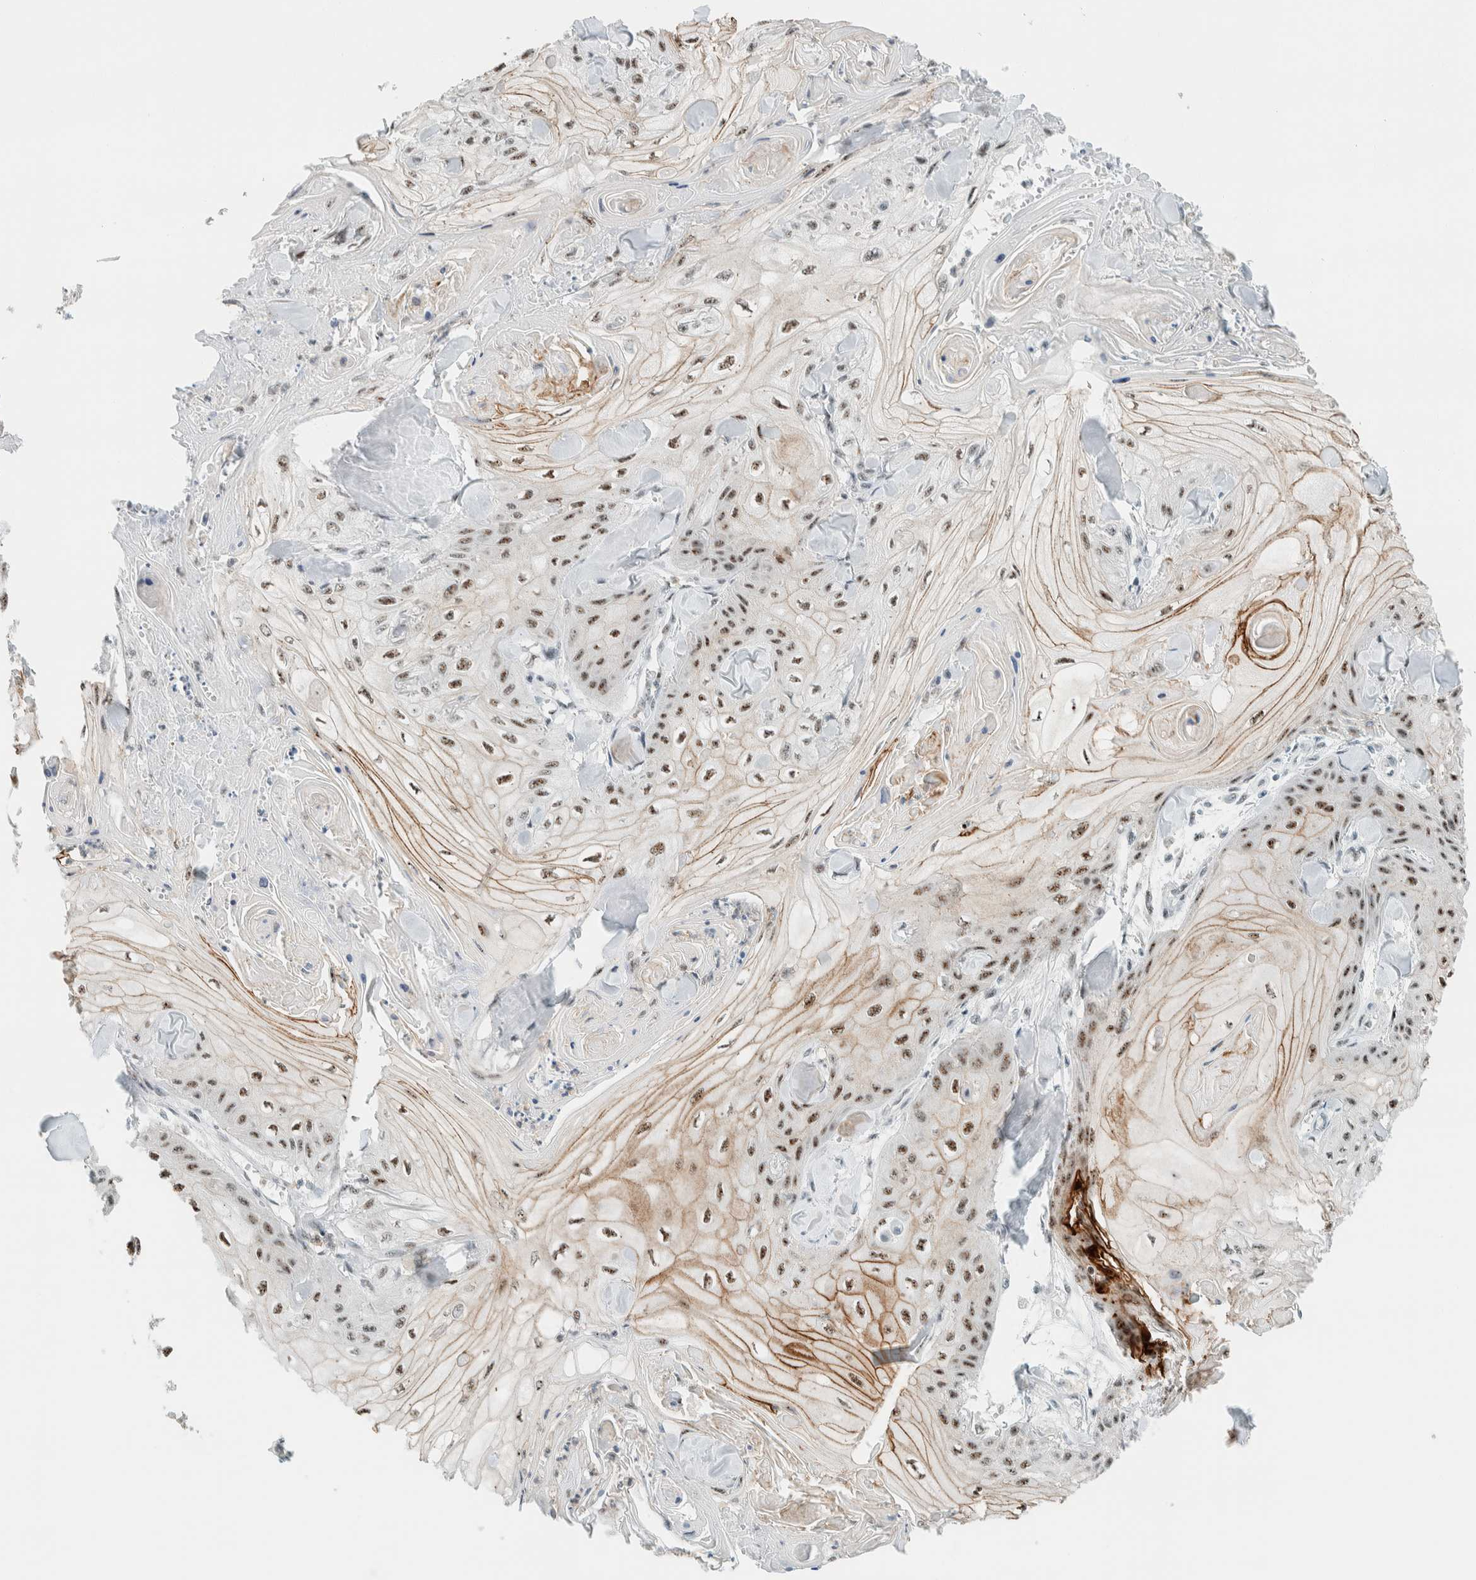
{"staining": {"intensity": "moderate", "quantity": ">75%", "location": "cytoplasmic/membranous,nuclear"}, "tissue": "skin cancer", "cell_type": "Tumor cells", "image_type": "cancer", "snomed": [{"axis": "morphology", "description": "Squamous cell carcinoma, NOS"}, {"axis": "topography", "description": "Skin"}], "caption": "Skin cancer (squamous cell carcinoma) stained for a protein displays moderate cytoplasmic/membranous and nuclear positivity in tumor cells.", "gene": "CYSRT1", "patient": {"sex": "male", "age": 74}}